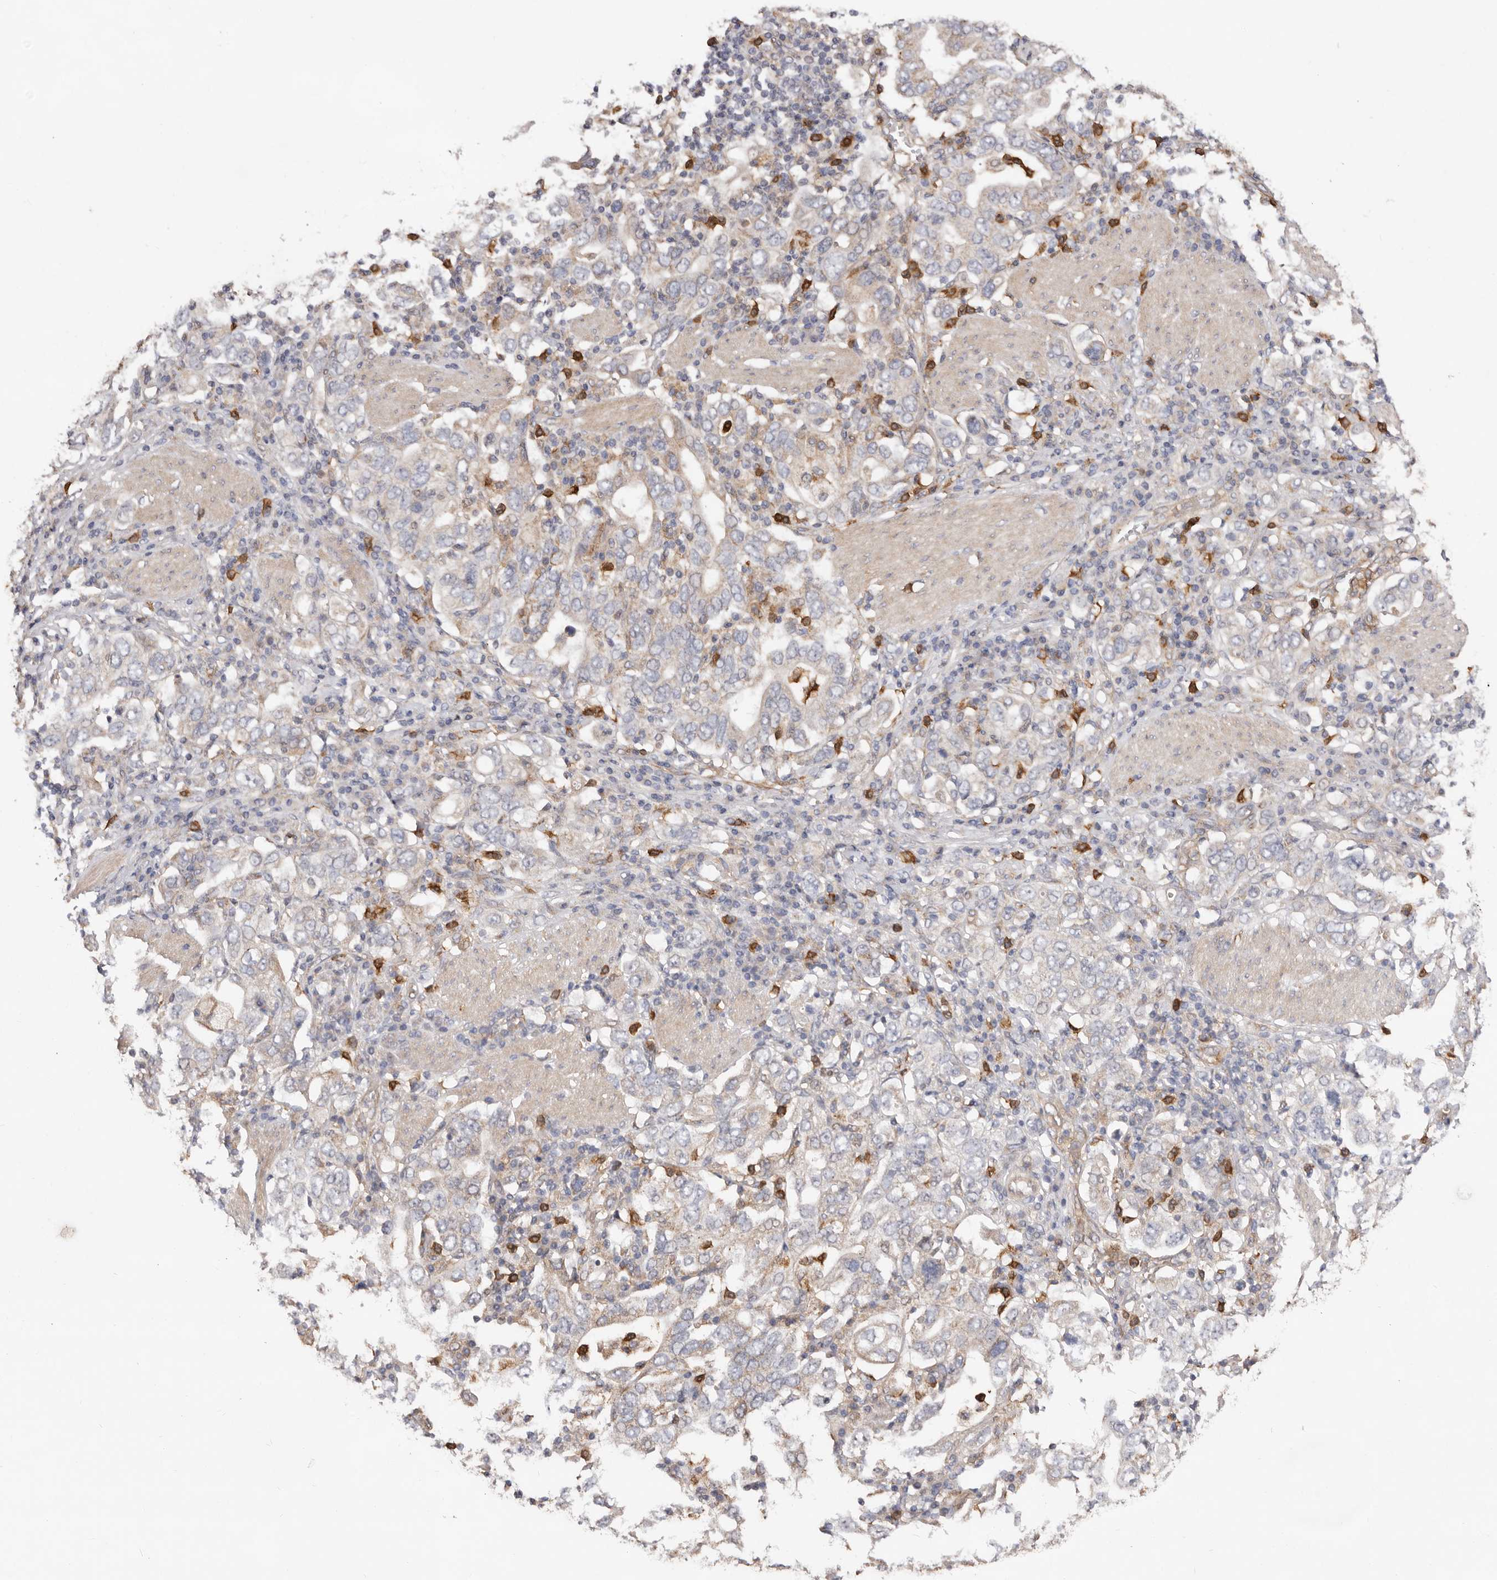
{"staining": {"intensity": "weak", "quantity": "<25%", "location": "cytoplasmic/membranous"}, "tissue": "stomach cancer", "cell_type": "Tumor cells", "image_type": "cancer", "snomed": [{"axis": "morphology", "description": "Adenocarcinoma, NOS"}, {"axis": "topography", "description": "Stomach, upper"}], "caption": "High power microscopy photomicrograph of an immunohistochemistry histopathology image of stomach cancer (adenocarcinoma), revealing no significant expression in tumor cells.", "gene": "LRRC25", "patient": {"sex": "male", "age": 62}}